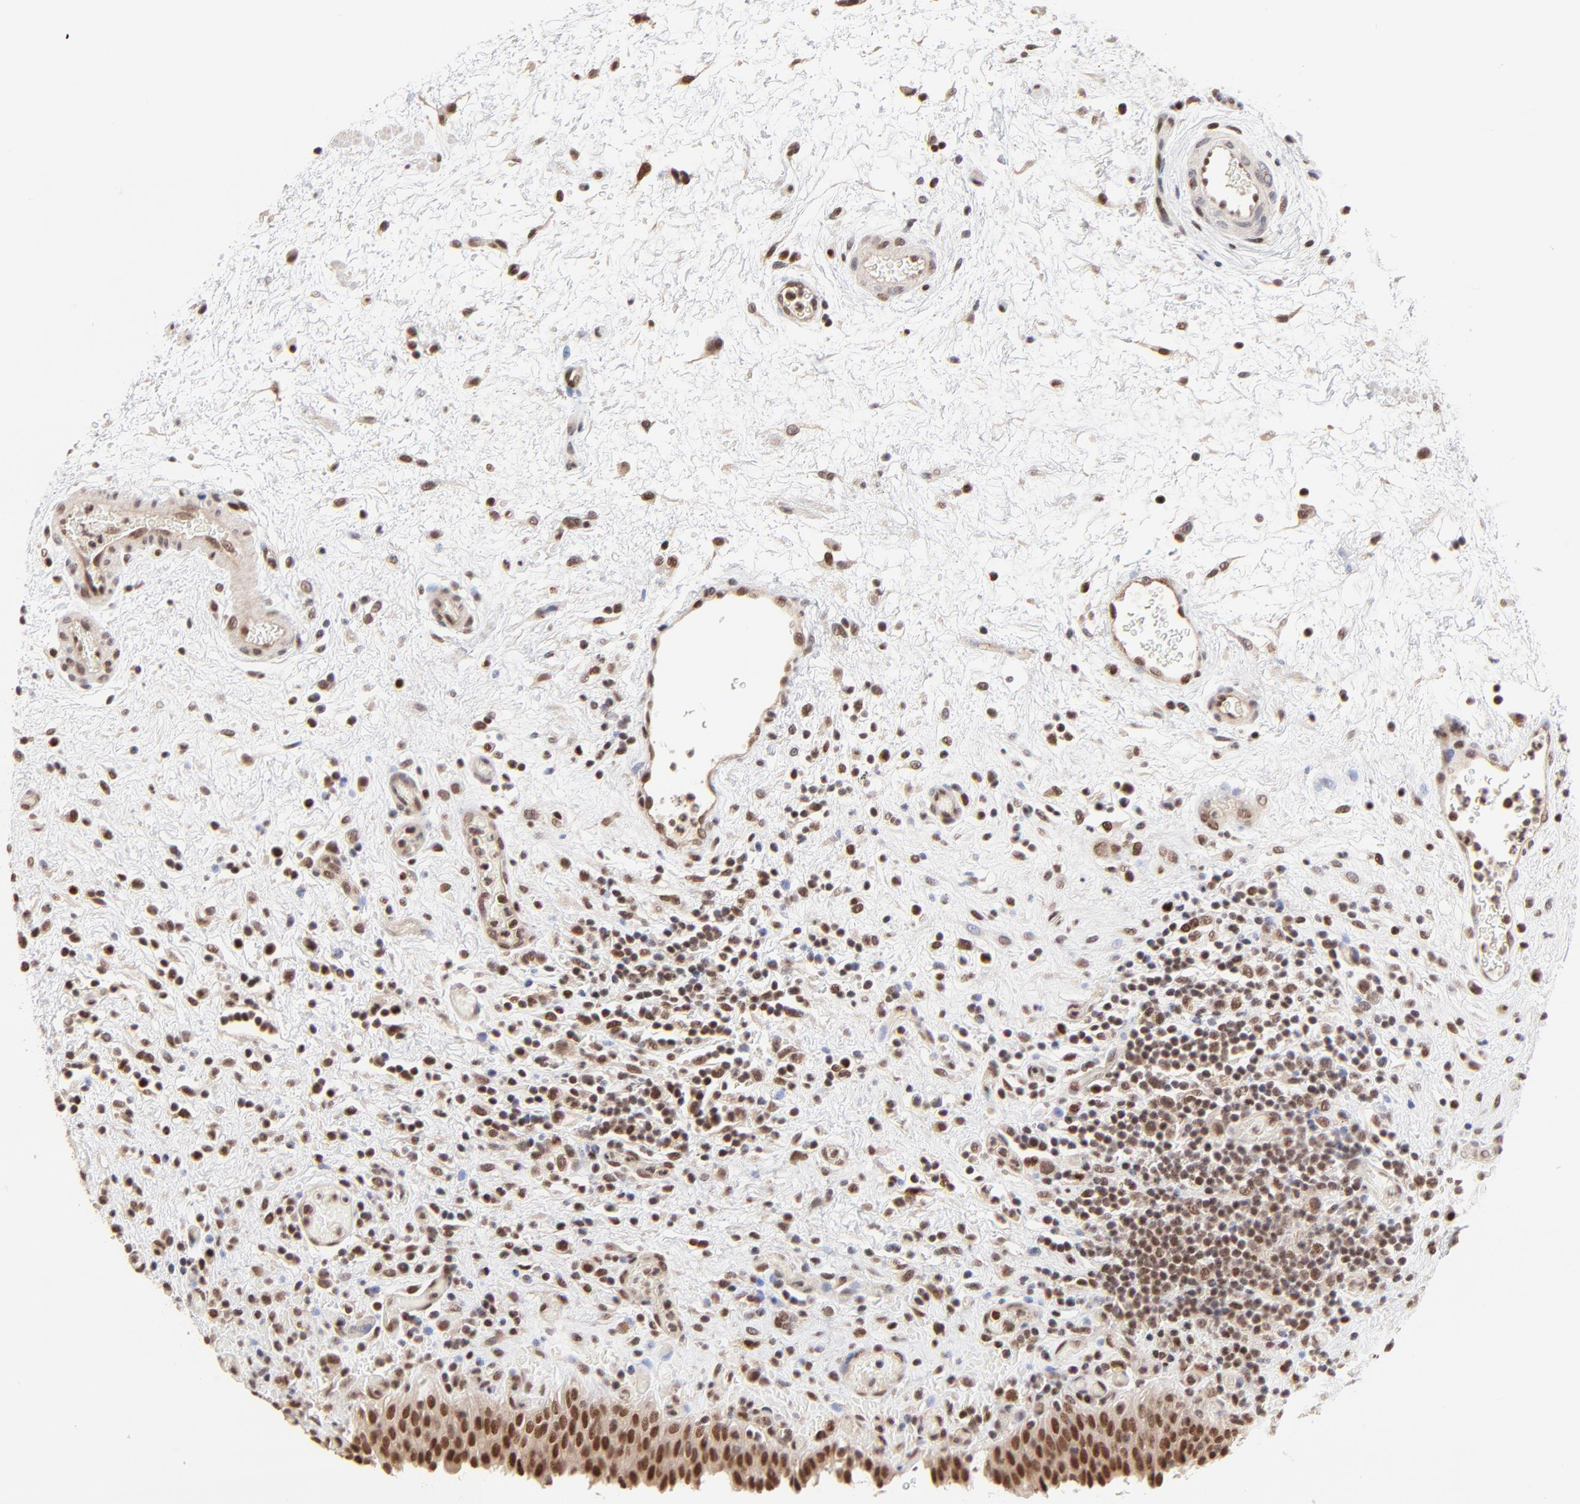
{"staining": {"intensity": "moderate", "quantity": ">75%", "location": "cytoplasmic/membranous,nuclear"}, "tissue": "urinary bladder", "cell_type": "Urothelial cells", "image_type": "normal", "snomed": [{"axis": "morphology", "description": "Normal tissue, NOS"}, {"axis": "topography", "description": "Urinary bladder"}], "caption": "DAB (3,3'-diaminobenzidine) immunohistochemical staining of benign urinary bladder shows moderate cytoplasmic/membranous,nuclear protein expression in about >75% of urothelial cells.", "gene": "DSN1", "patient": {"sex": "male", "age": 51}}